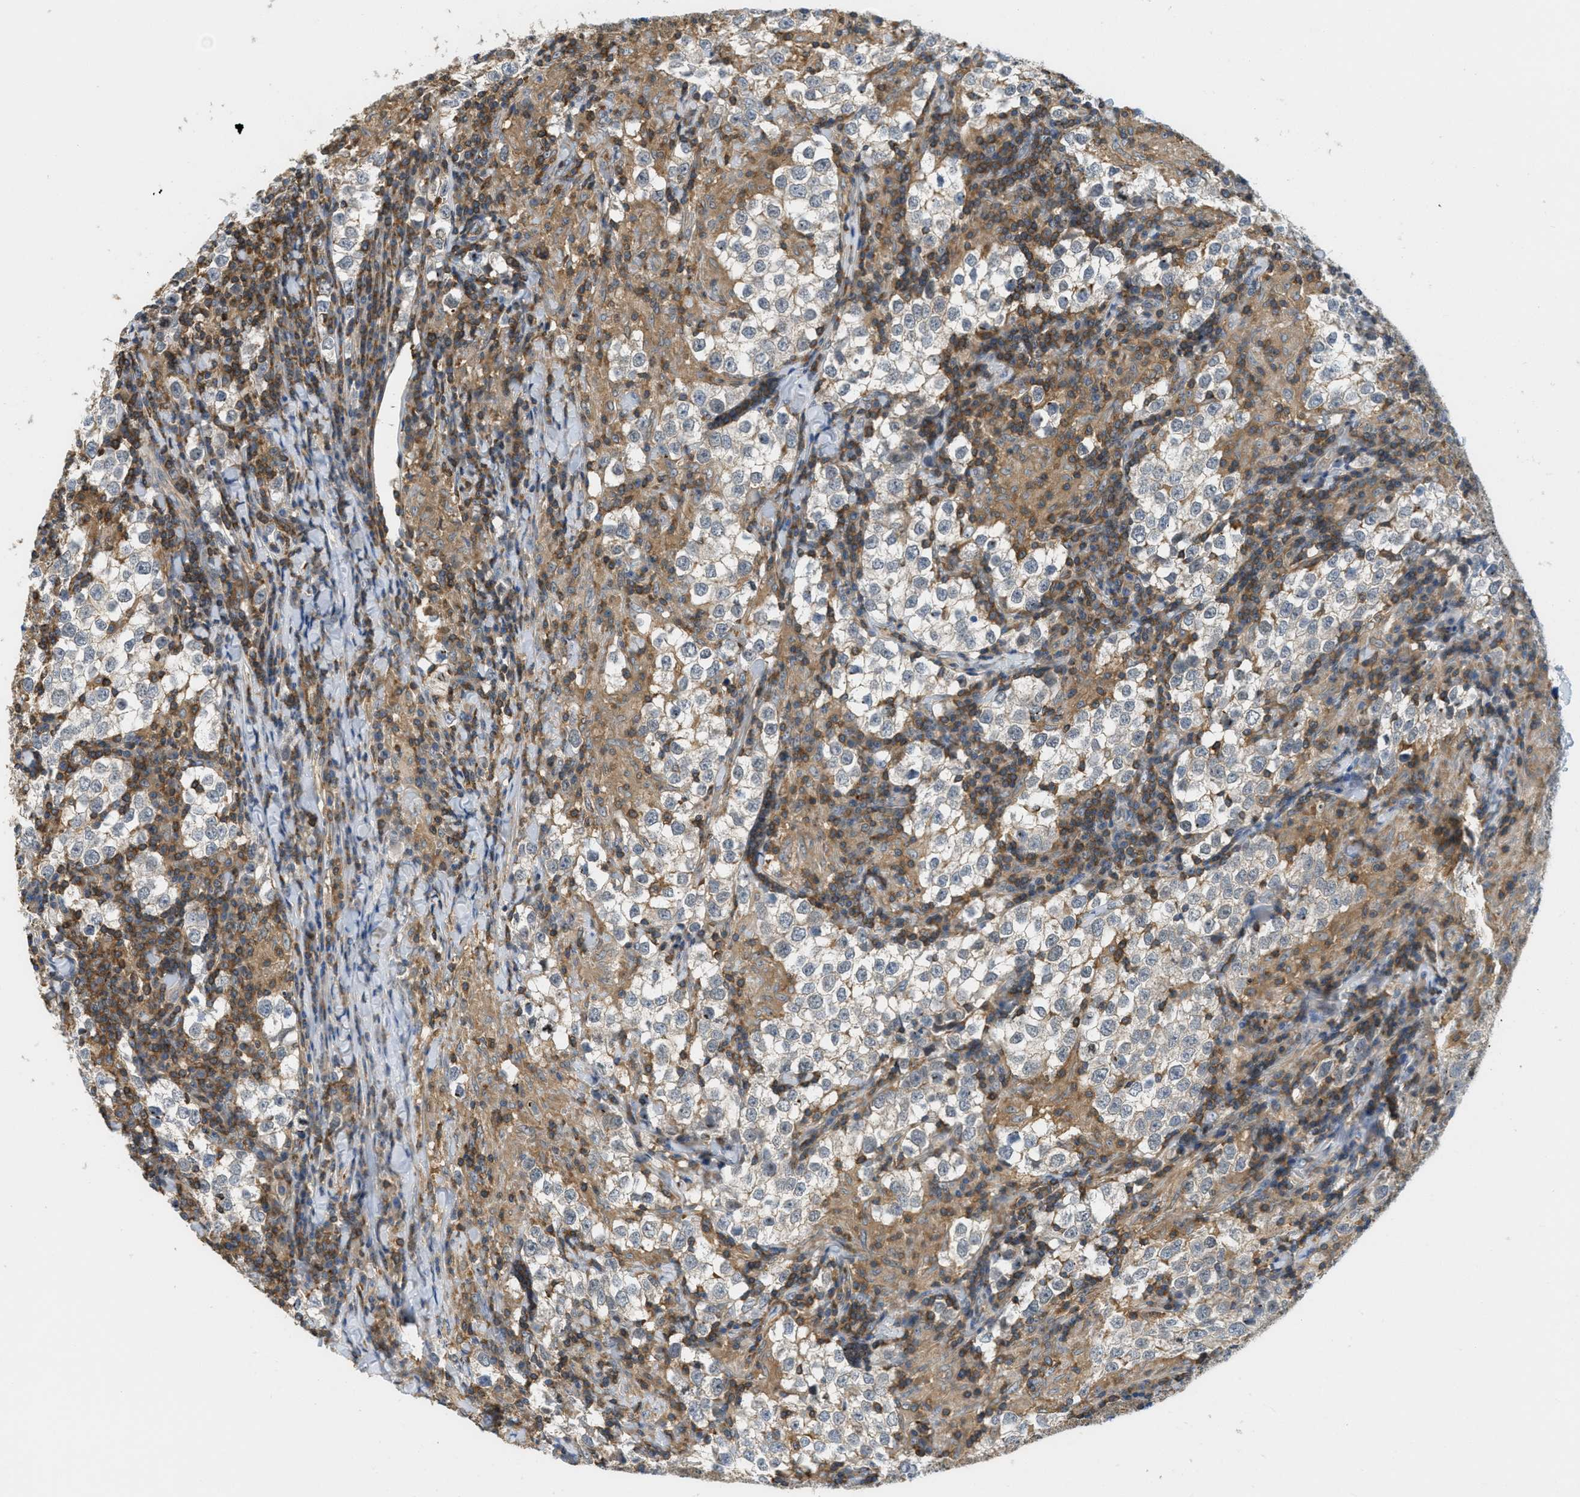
{"staining": {"intensity": "negative", "quantity": "none", "location": "none"}, "tissue": "testis cancer", "cell_type": "Tumor cells", "image_type": "cancer", "snomed": [{"axis": "morphology", "description": "Seminoma, NOS"}, {"axis": "morphology", "description": "Carcinoma, Embryonal, NOS"}, {"axis": "topography", "description": "Testis"}], "caption": "This is an IHC histopathology image of testis cancer. There is no positivity in tumor cells.", "gene": "GRIK2", "patient": {"sex": "male", "age": 36}}